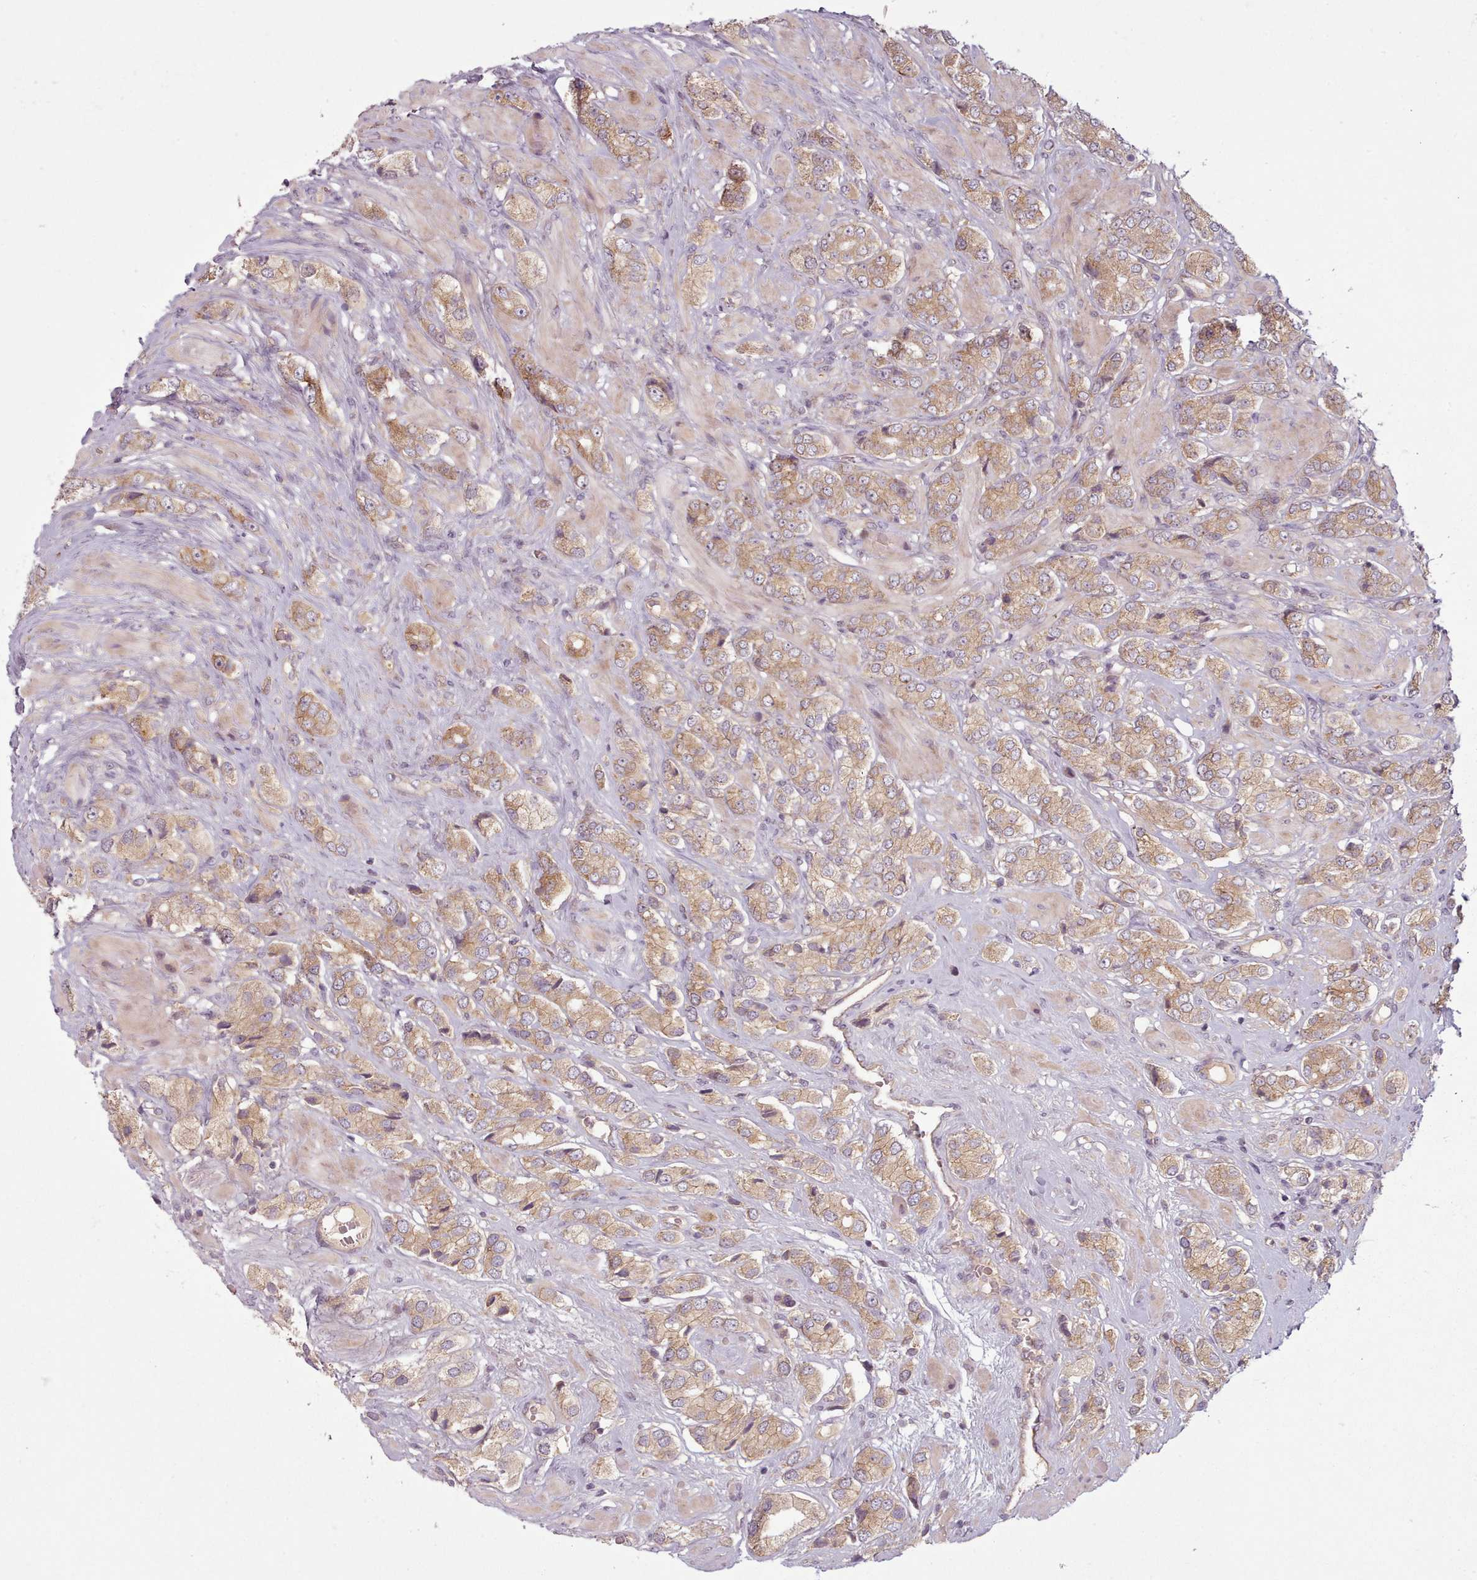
{"staining": {"intensity": "moderate", "quantity": ">75%", "location": "cytoplasmic/membranous"}, "tissue": "prostate cancer", "cell_type": "Tumor cells", "image_type": "cancer", "snomed": [{"axis": "morphology", "description": "Adenocarcinoma, High grade"}, {"axis": "topography", "description": "Prostate and seminal vesicle, NOS"}], "caption": "Tumor cells reveal medium levels of moderate cytoplasmic/membranous staining in about >75% of cells in prostate cancer.", "gene": "NT5DC2", "patient": {"sex": "male", "age": 64}}